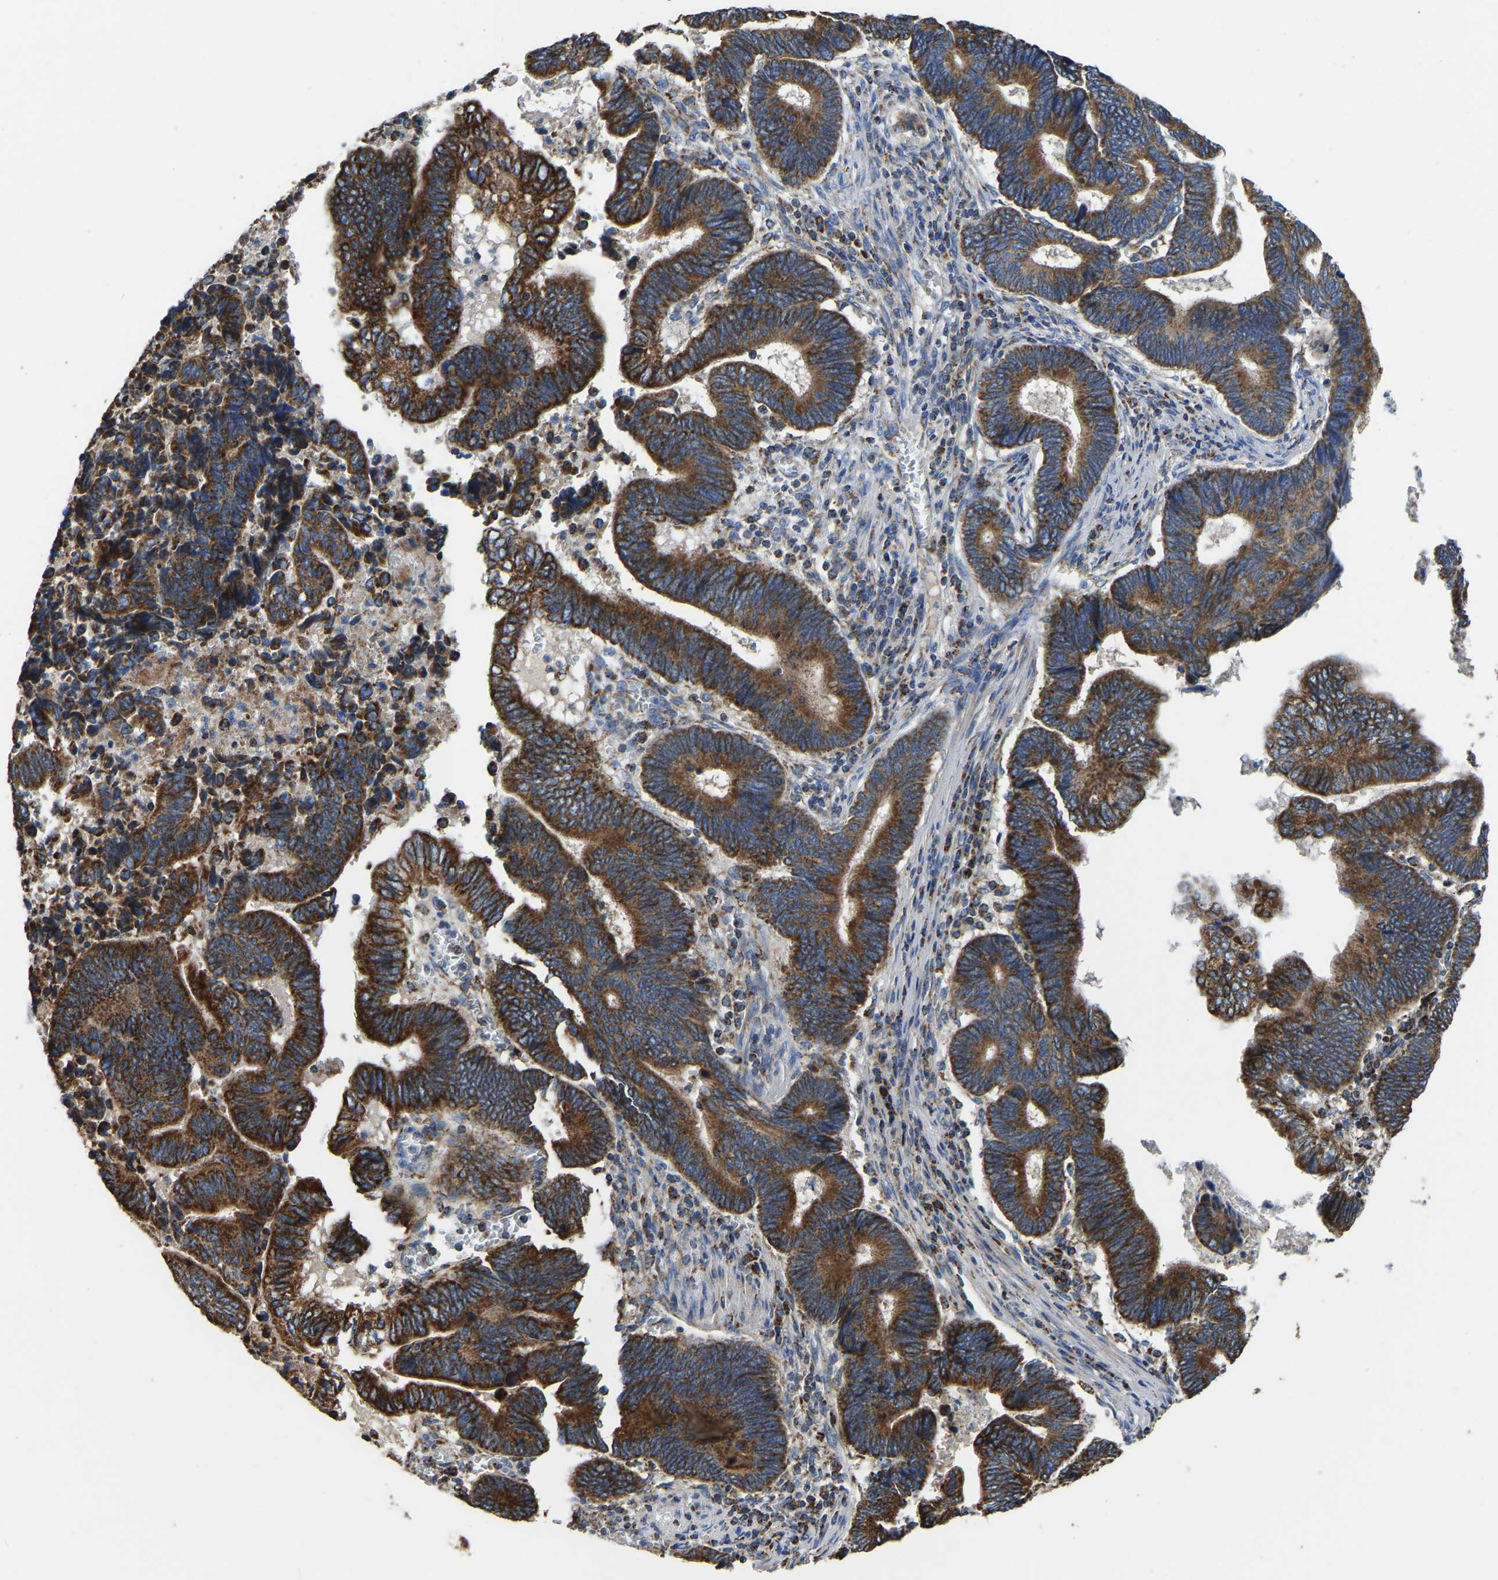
{"staining": {"intensity": "strong", "quantity": ">75%", "location": "cytoplasmic/membranous"}, "tissue": "pancreatic cancer", "cell_type": "Tumor cells", "image_type": "cancer", "snomed": [{"axis": "morphology", "description": "Adenocarcinoma, NOS"}, {"axis": "topography", "description": "Pancreas"}], "caption": "IHC of human pancreatic cancer displays high levels of strong cytoplasmic/membranous staining in about >75% of tumor cells.", "gene": "ETFA", "patient": {"sex": "female", "age": 70}}